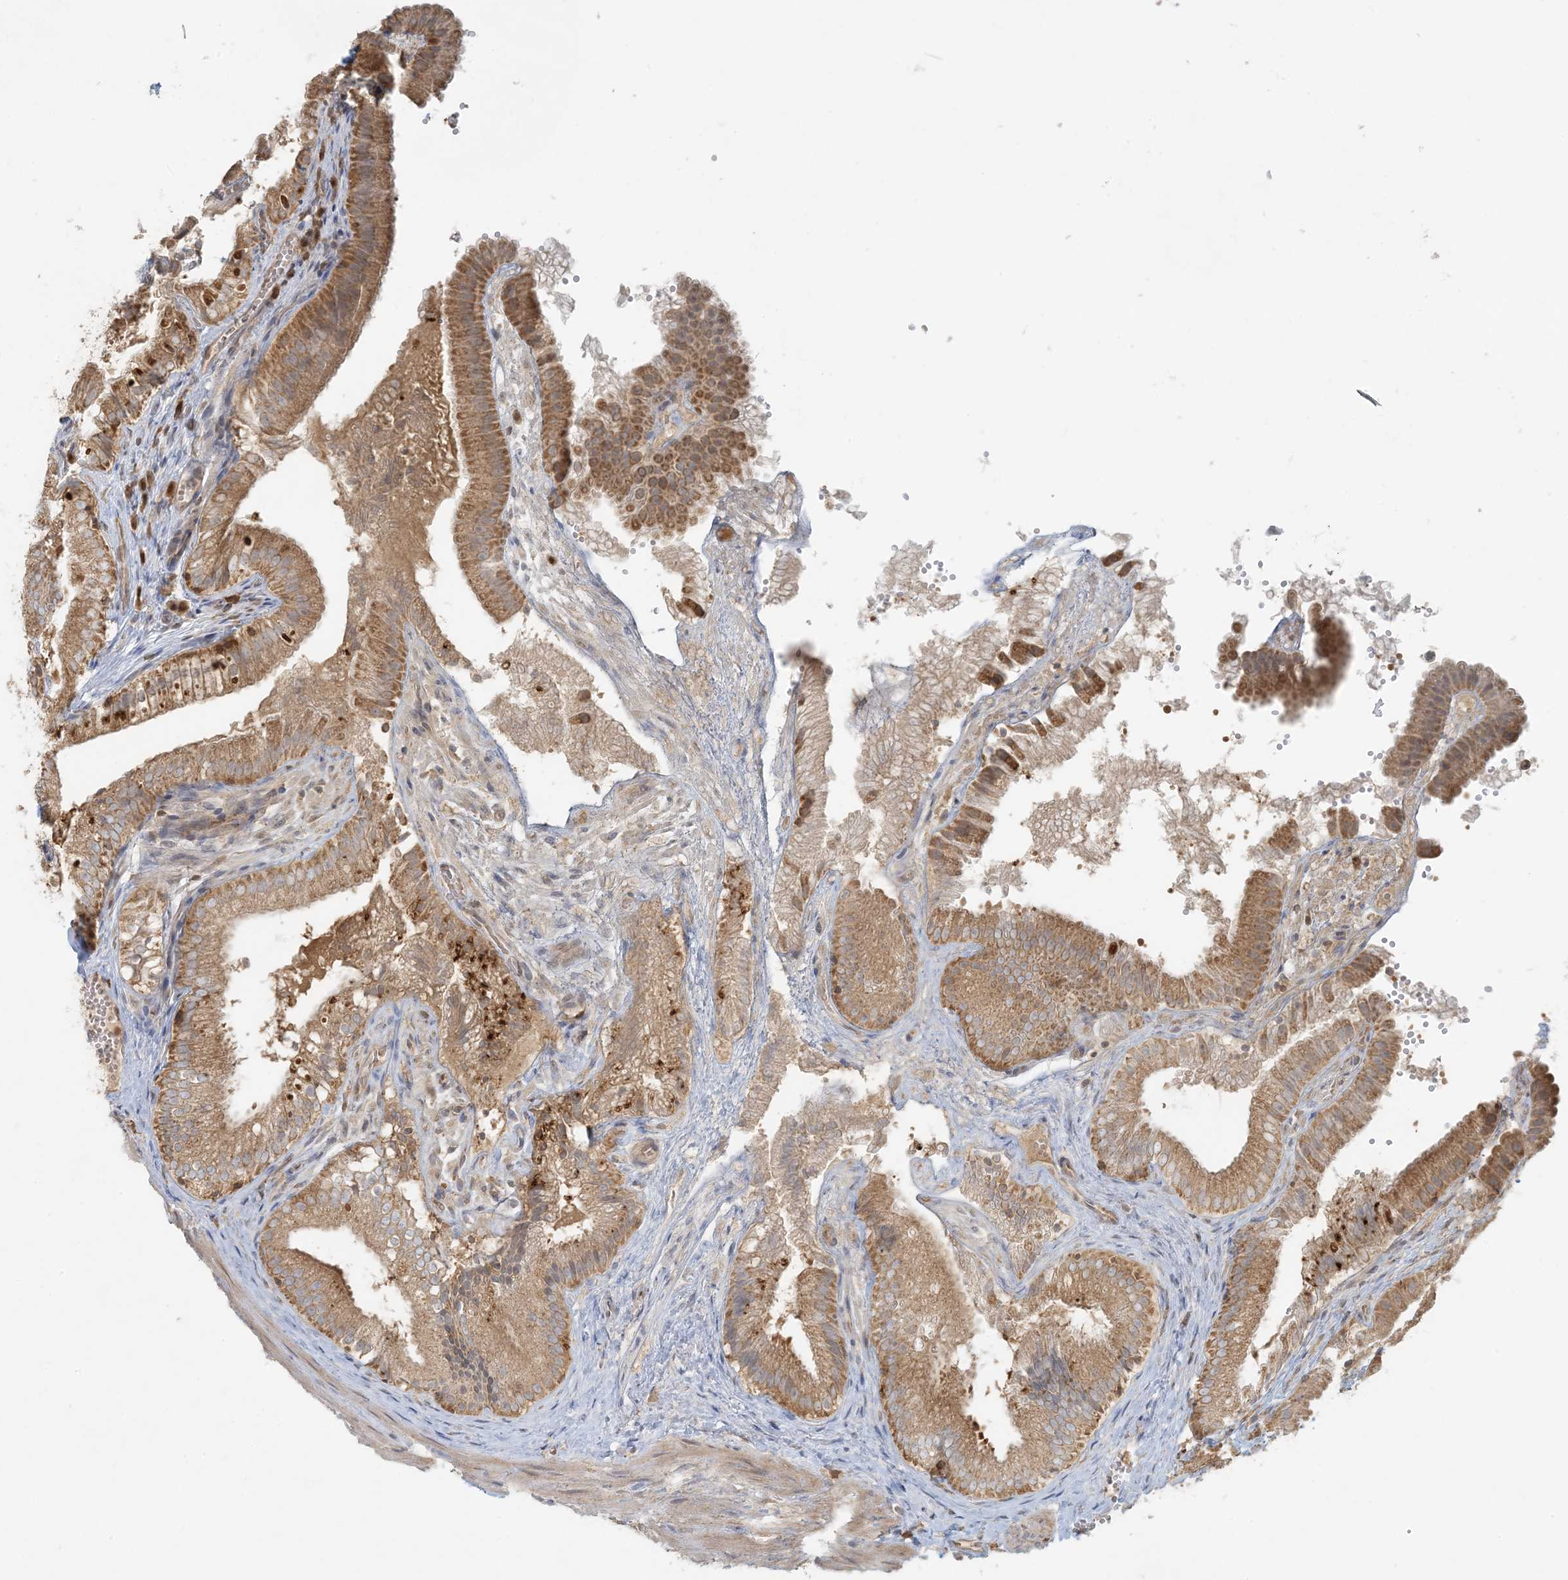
{"staining": {"intensity": "moderate", "quantity": ">75%", "location": "cytoplasmic/membranous"}, "tissue": "gallbladder", "cell_type": "Glandular cells", "image_type": "normal", "snomed": [{"axis": "morphology", "description": "Normal tissue, NOS"}, {"axis": "topography", "description": "Gallbladder"}], "caption": "Normal gallbladder displays moderate cytoplasmic/membranous staining in approximately >75% of glandular cells, visualized by immunohistochemistry.", "gene": "HACL1", "patient": {"sex": "female", "age": 30}}